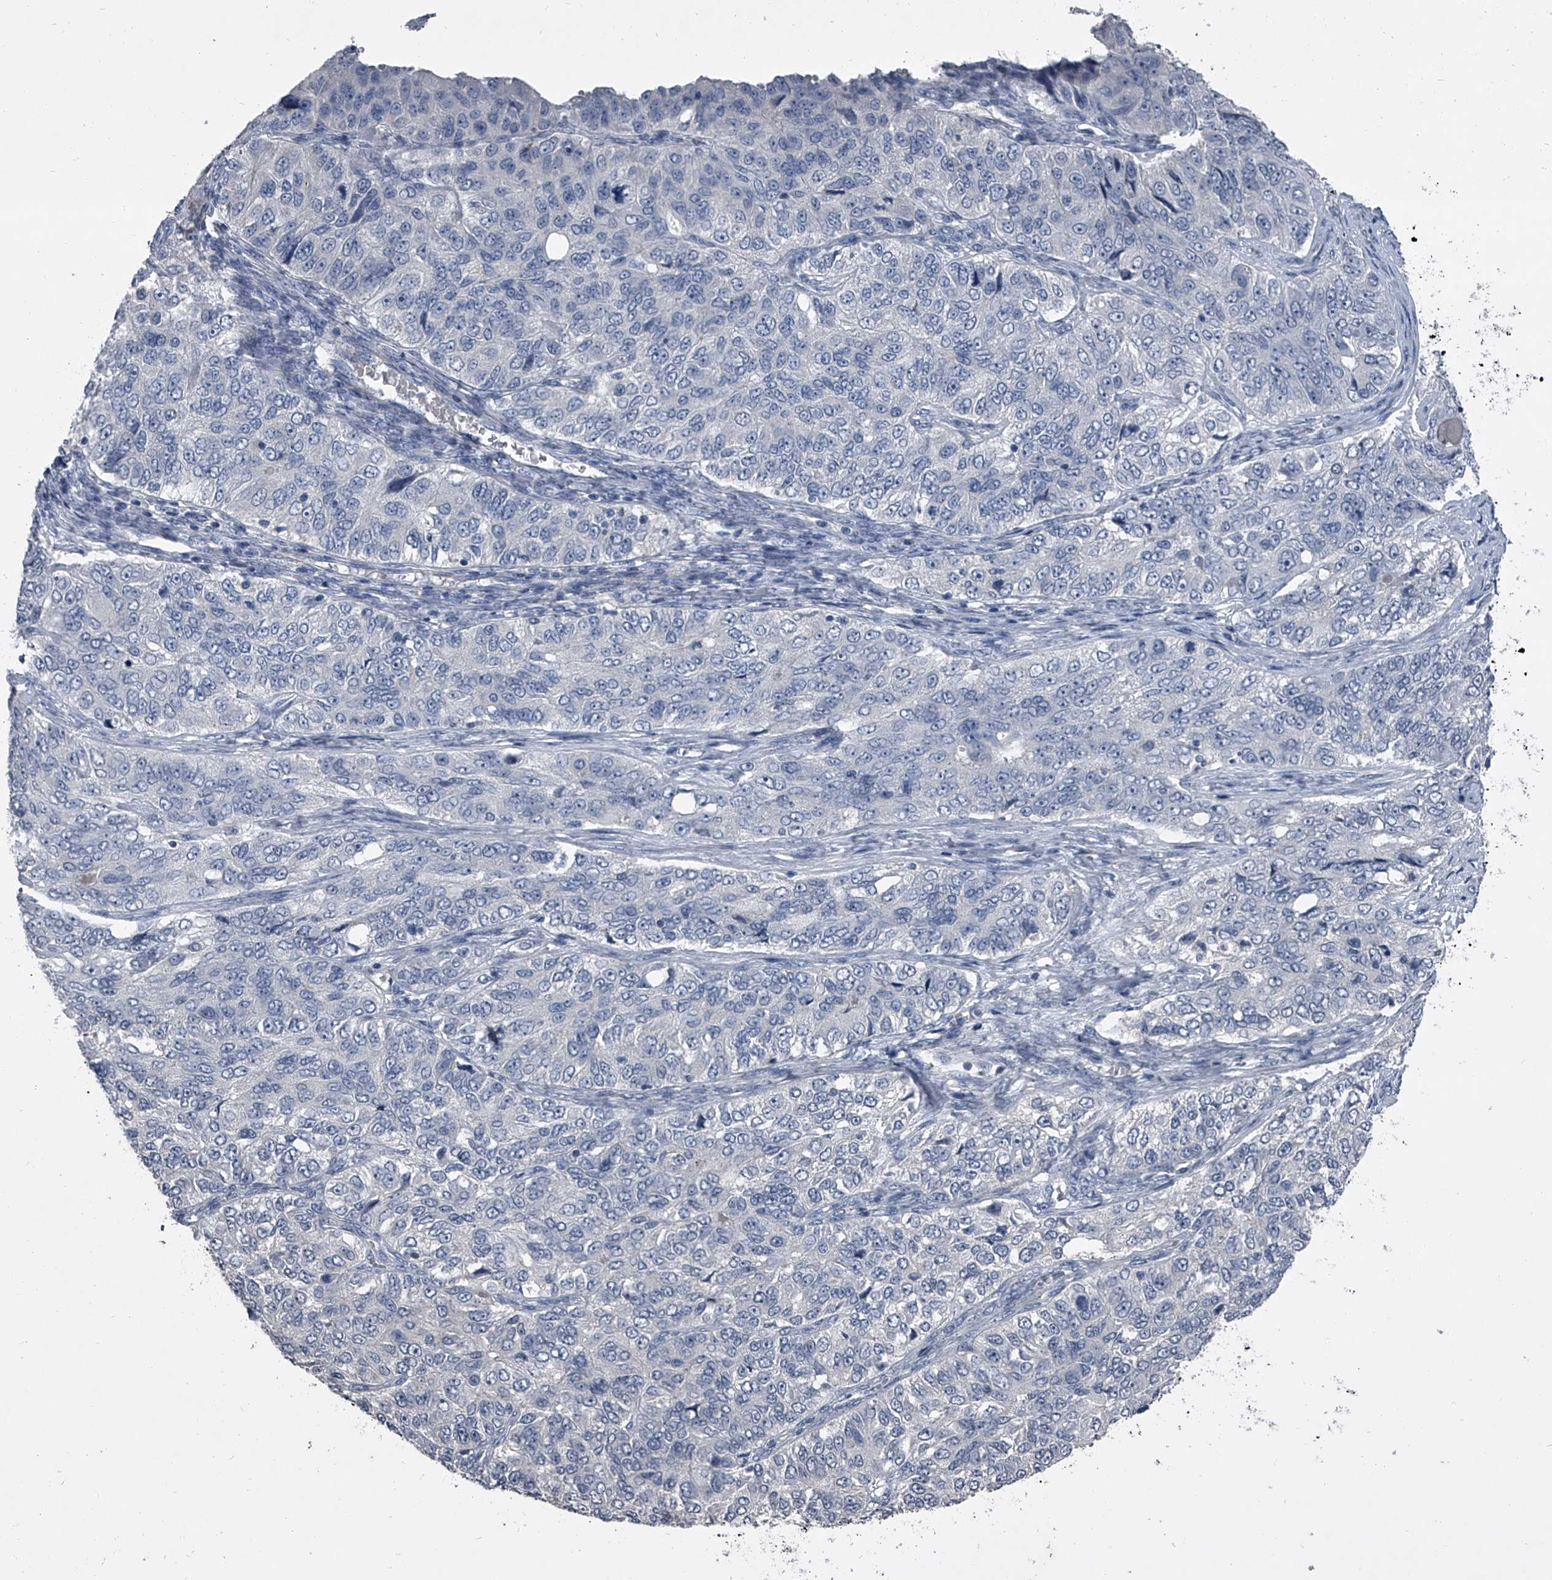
{"staining": {"intensity": "negative", "quantity": "none", "location": "none"}, "tissue": "ovarian cancer", "cell_type": "Tumor cells", "image_type": "cancer", "snomed": [{"axis": "morphology", "description": "Carcinoma, endometroid"}, {"axis": "topography", "description": "Ovary"}], "caption": "A photomicrograph of human ovarian endometroid carcinoma is negative for staining in tumor cells.", "gene": "HEPHL1", "patient": {"sex": "female", "age": 51}}